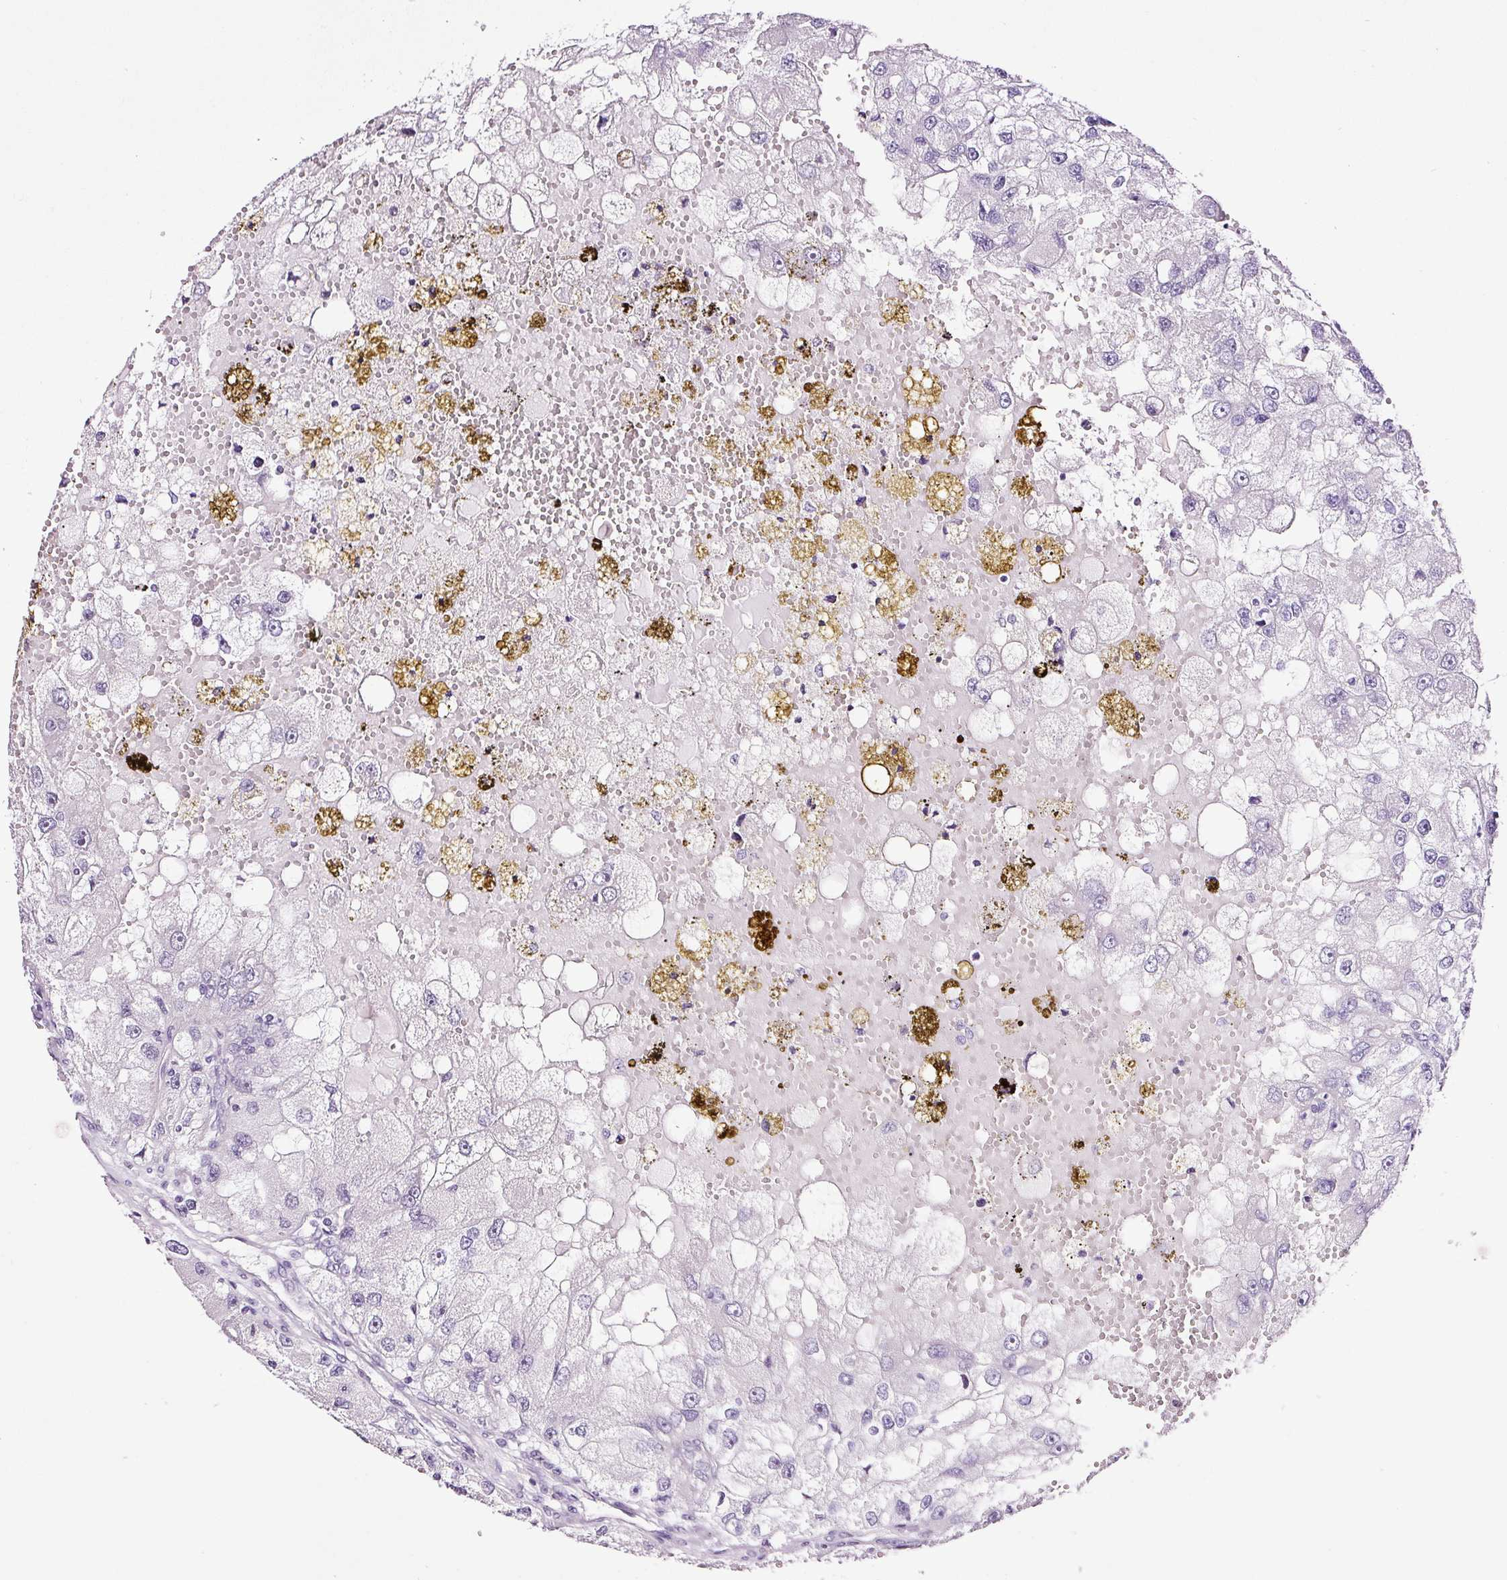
{"staining": {"intensity": "negative", "quantity": "none", "location": "none"}, "tissue": "renal cancer", "cell_type": "Tumor cells", "image_type": "cancer", "snomed": [{"axis": "morphology", "description": "Adenocarcinoma, NOS"}, {"axis": "topography", "description": "Kidney"}], "caption": "IHC histopathology image of neoplastic tissue: human renal cancer (adenocarcinoma) stained with DAB (3,3'-diaminobenzidine) reveals no significant protein expression in tumor cells. Nuclei are stained in blue.", "gene": "RTF2", "patient": {"sex": "male", "age": 63}}